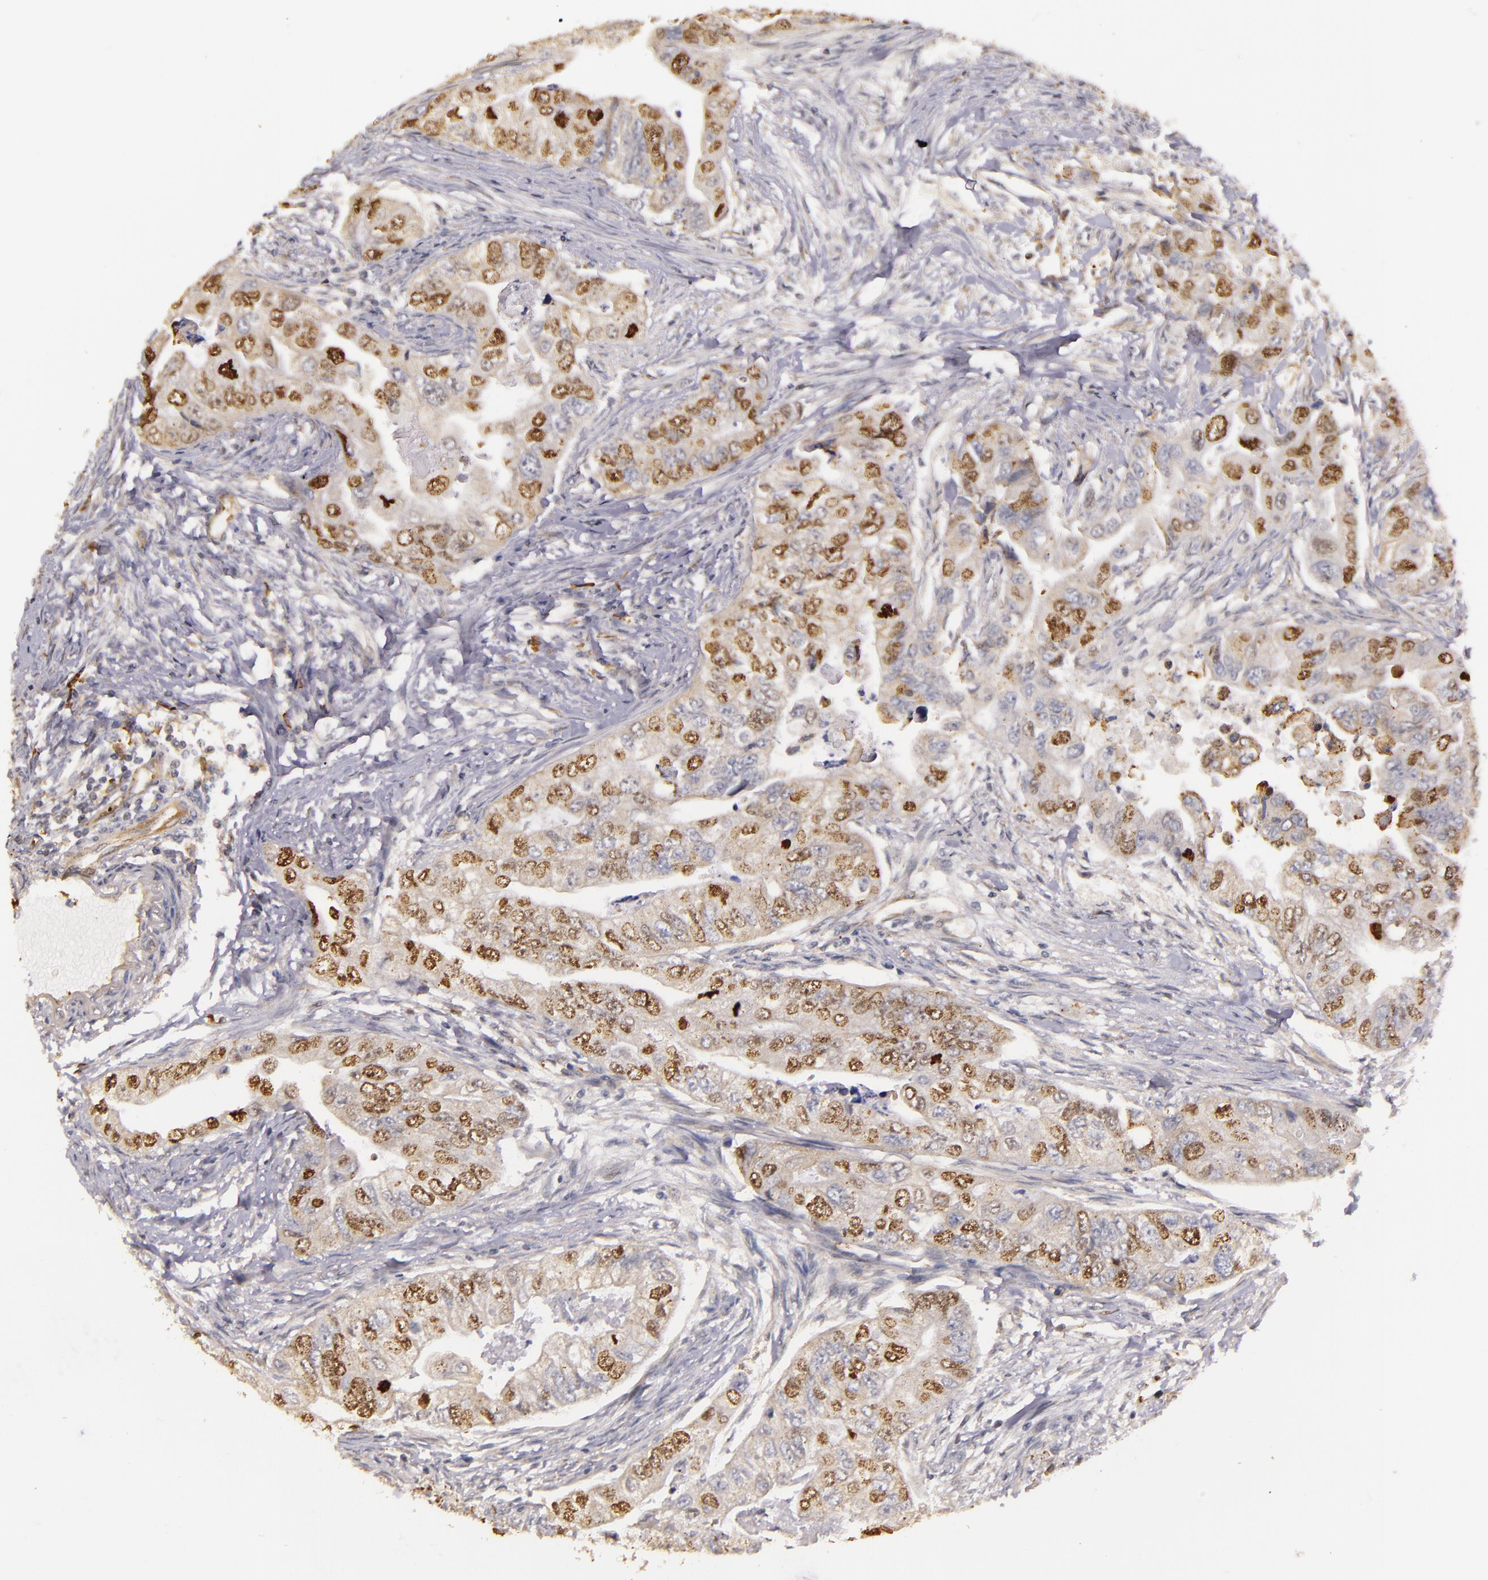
{"staining": {"intensity": "moderate", "quantity": "25%-75%", "location": "nuclear"}, "tissue": "colorectal cancer", "cell_type": "Tumor cells", "image_type": "cancer", "snomed": [{"axis": "morphology", "description": "Adenocarcinoma, NOS"}, {"axis": "topography", "description": "Colon"}], "caption": "Tumor cells show medium levels of moderate nuclear staining in about 25%-75% of cells in human colorectal adenocarcinoma. (DAB (3,3'-diaminobenzidine) IHC, brown staining for protein, blue staining for nuclei).", "gene": "SYTL4", "patient": {"sex": "female", "age": 11}}